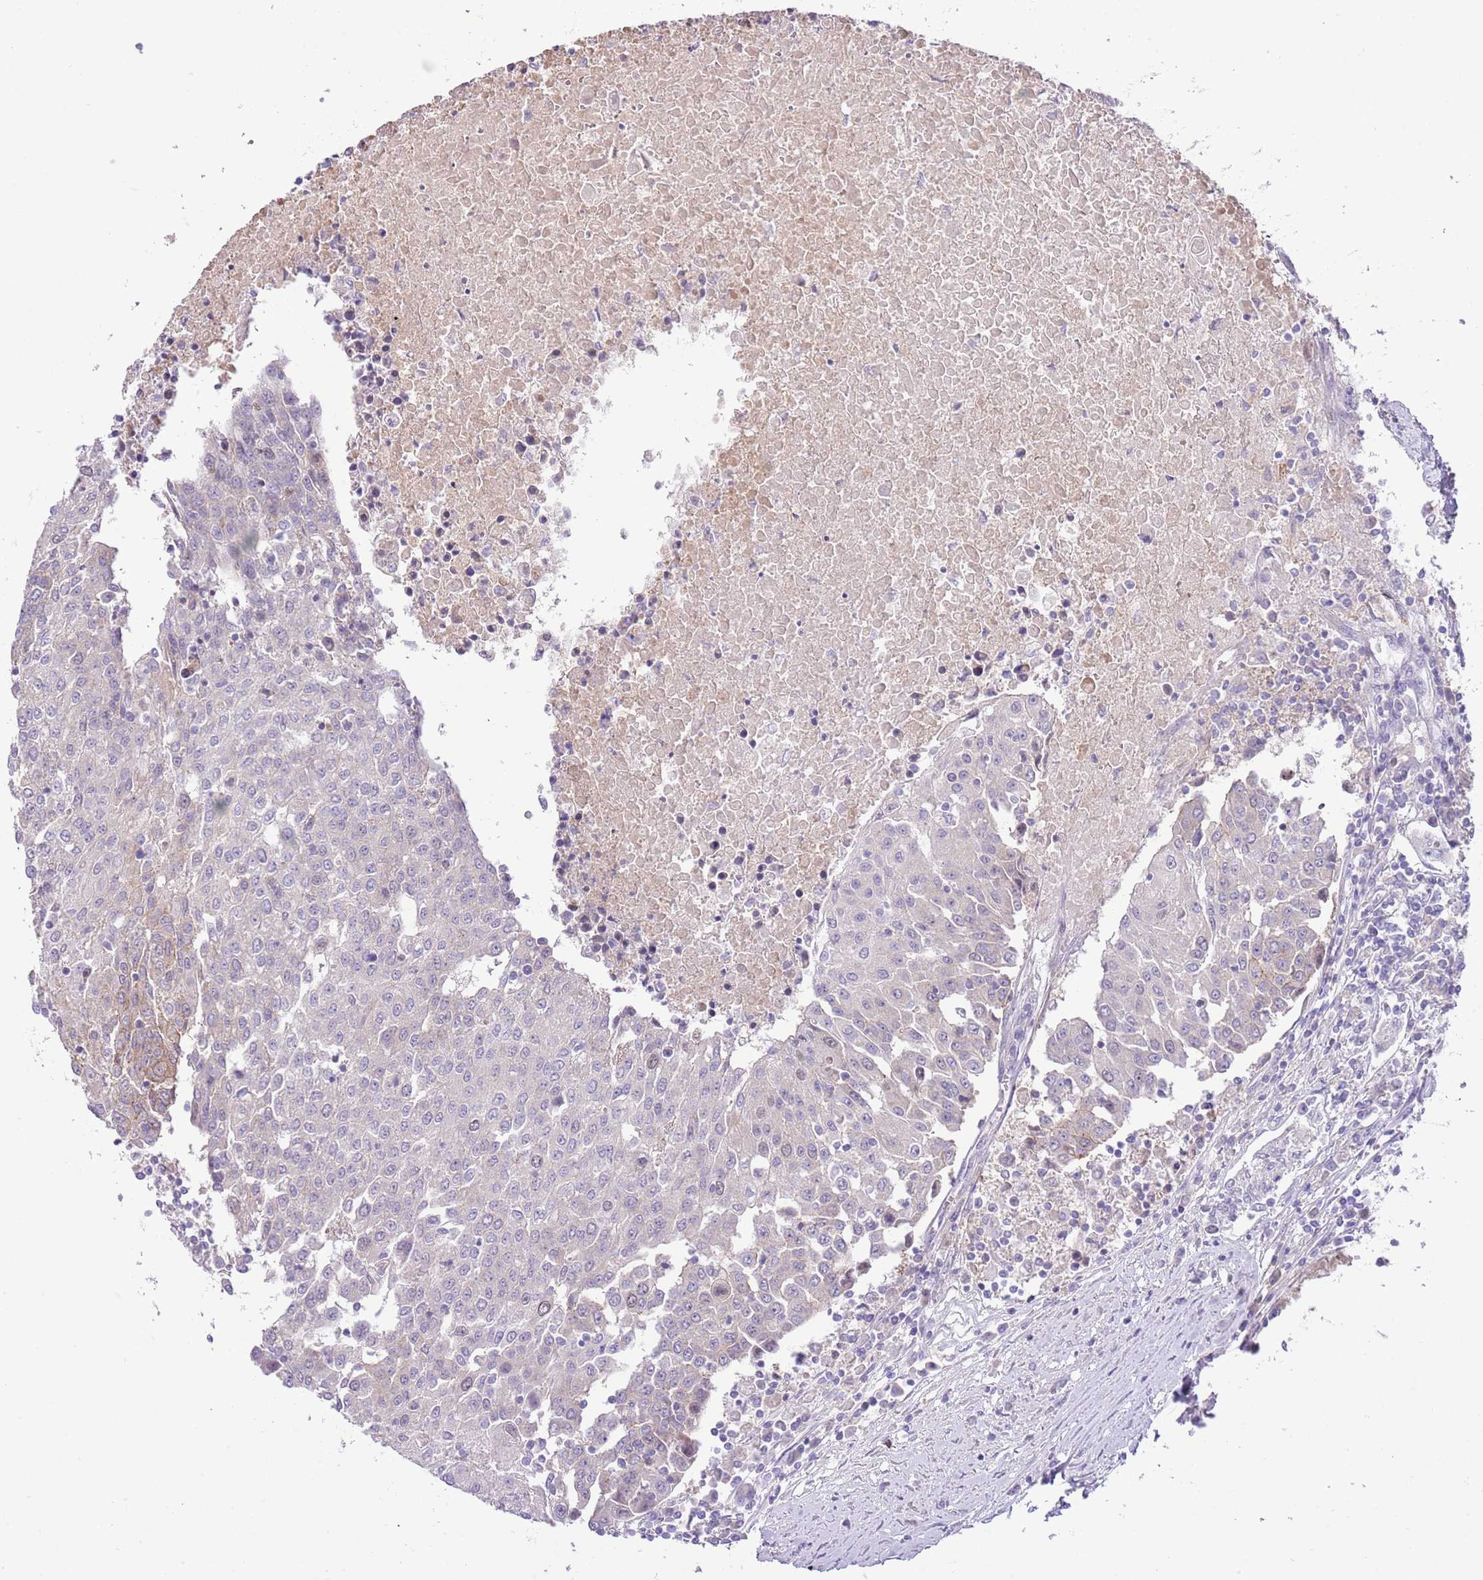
{"staining": {"intensity": "negative", "quantity": "none", "location": "none"}, "tissue": "urothelial cancer", "cell_type": "Tumor cells", "image_type": "cancer", "snomed": [{"axis": "morphology", "description": "Urothelial carcinoma, High grade"}, {"axis": "topography", "description": "Urinary bladder"}], "caption": "This is a photomicrograph of immunohistochemistry (IHC) staining of high-grade urothelial carcinoma, which shows no expression in tumor cells.", "gene": "FBRSL1", "patient": {"sex": "female", "age": 85}}